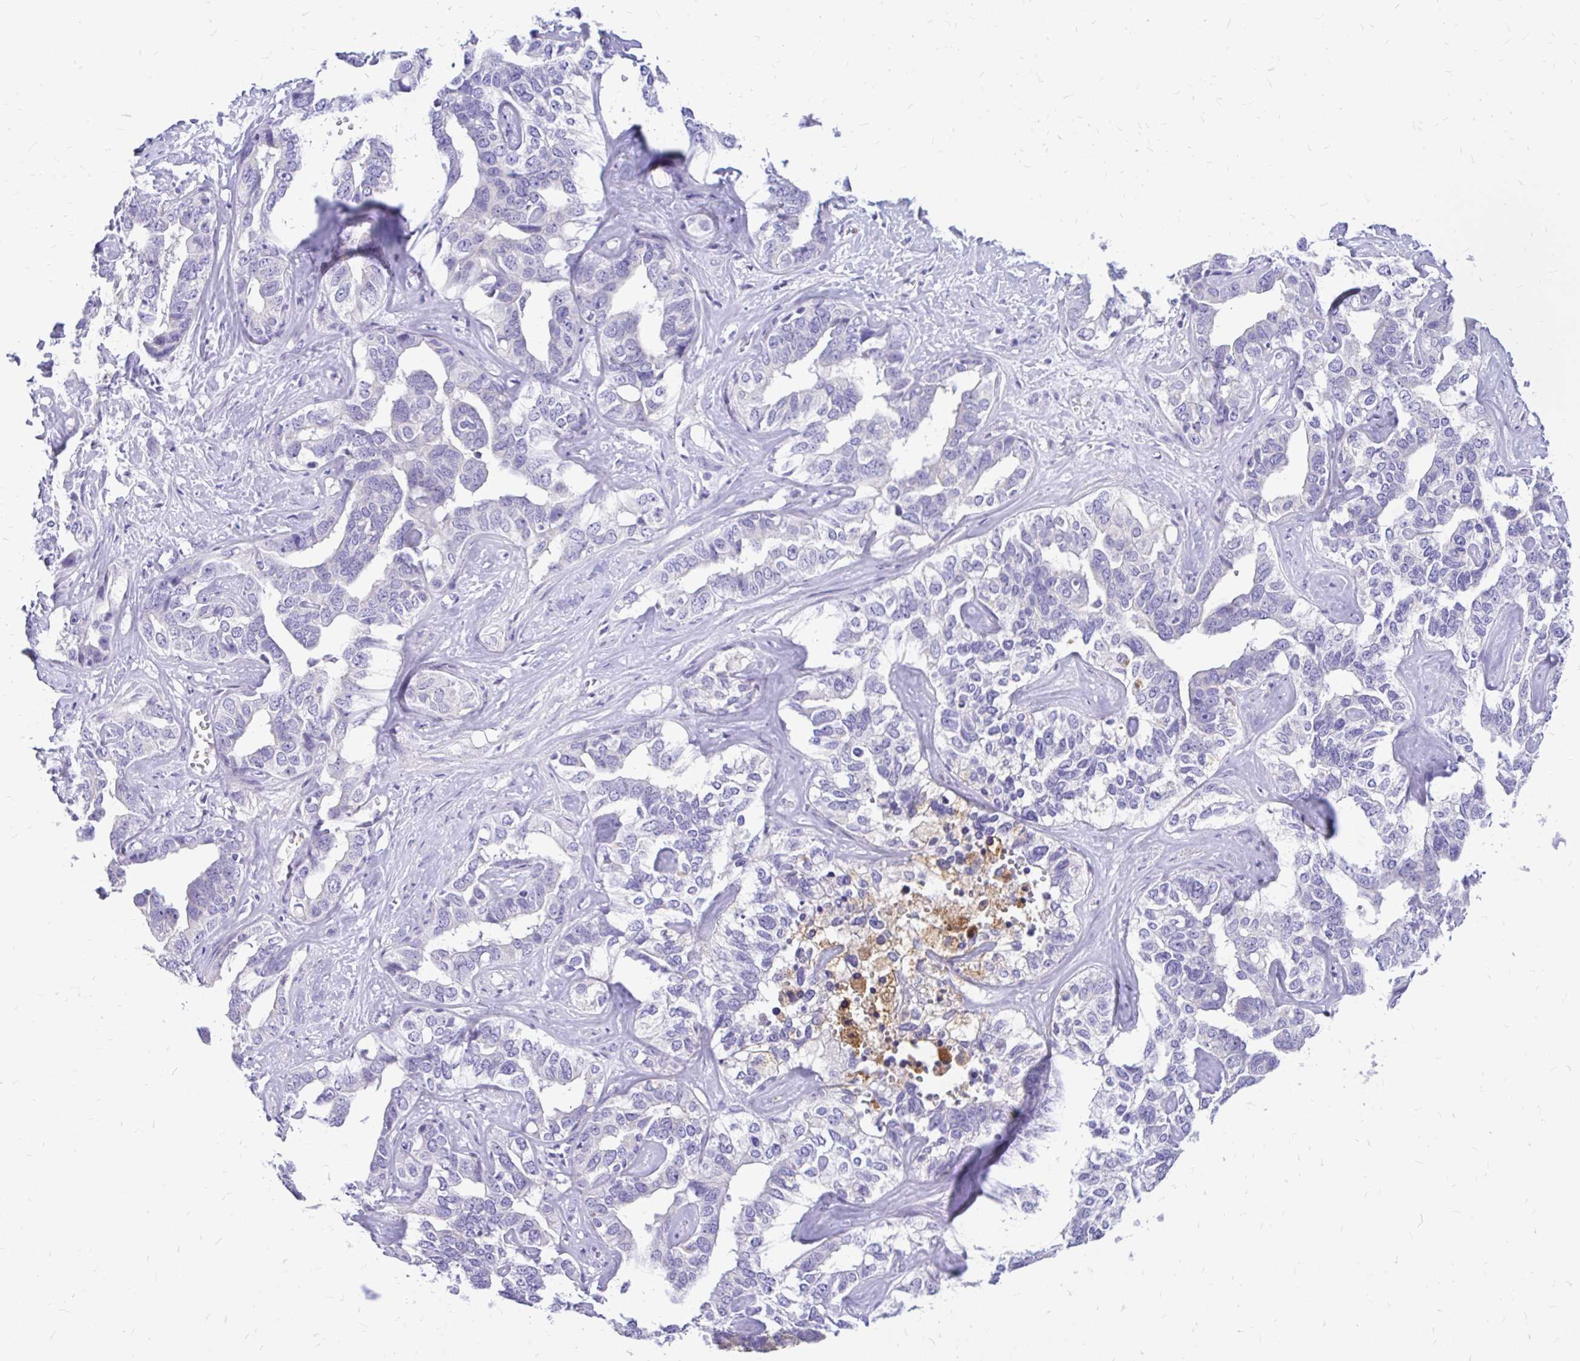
{"staining": {"intensity": "negative", "quantity": "none", "location": "none"}, "tissue": "liver cancer", "cell_type": "Tumor cells", "image_type": "cancer", "snomed": [{"axis": "morphology", "description": "Cholangiocarcinoma"}, {"axis": "topography", "description": "Liver"}], "caption": "Liver cancer was stained to show a protein in brown. There is no significant staining in tumor cells. (DAB (3,3'-diaminobenzidine) IHC, high magnification).", "gene": "MAP1LC3A", "patient": {"sex": "male", "age": 59}}